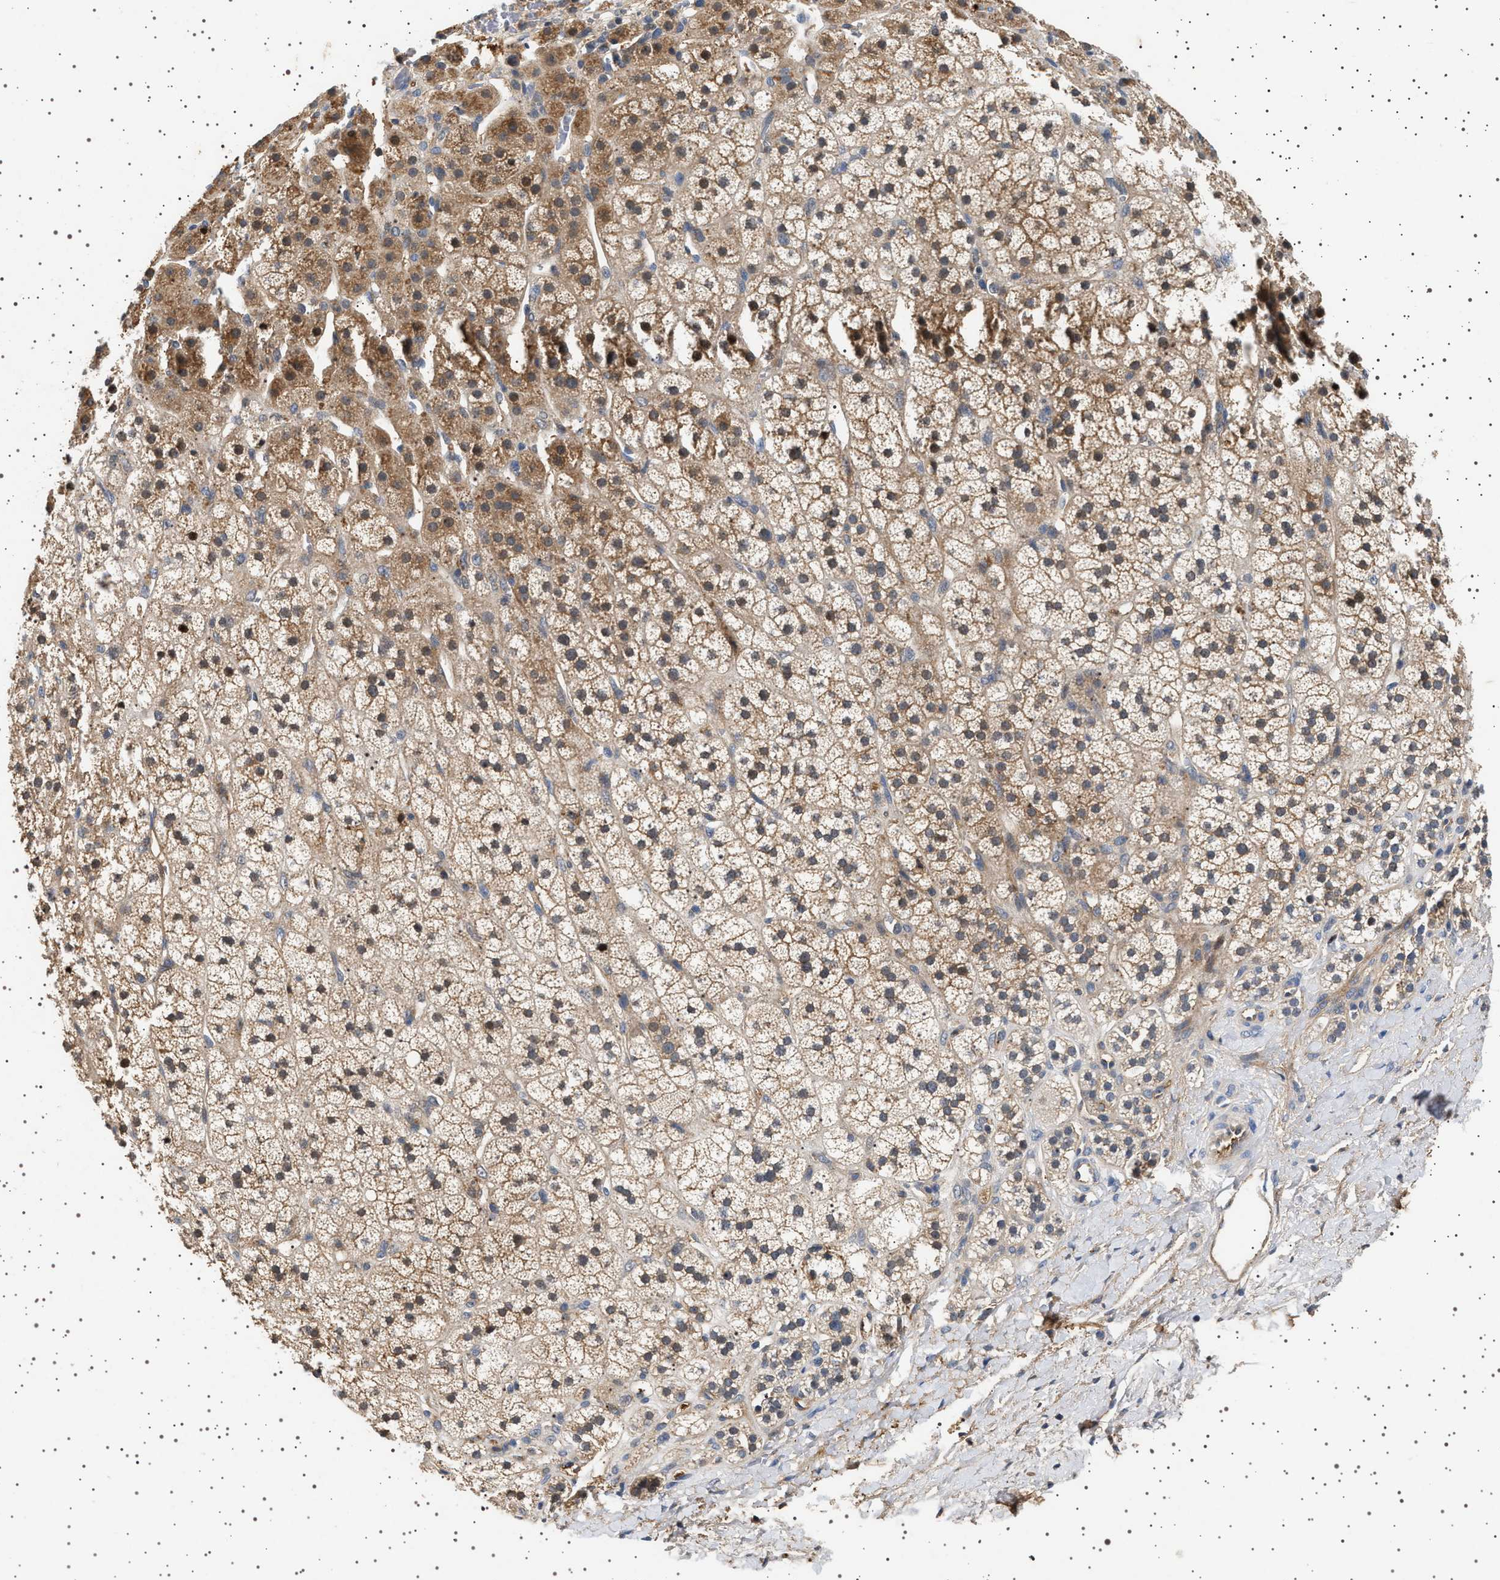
{"staining": {"intensity": "moderate", "quantity": "25%-75%", "location": "cytoplasmic/membranous"}, "tissue": "adrenal gland", "cell_type": "Glandular cells", "image_type": "normal", "snomed": [{"axis": "morphology", "description": "Normal tissue, NOS"}, {"axis": "topography", "description": "Adrenal gland"}], "caption": "Immunohistochemistry (IHC) micrograph of normal adrenal gland: adrenal gland stained using immunohistochemistry displays medium levels of moderate protein expression localized specifically in the cytoplasmic/membranous of glandular cells, appearing as a cytoplasmic/membranous brown color.", "gene": "FICD", "patient": {"sex": "male", "age": 56}}